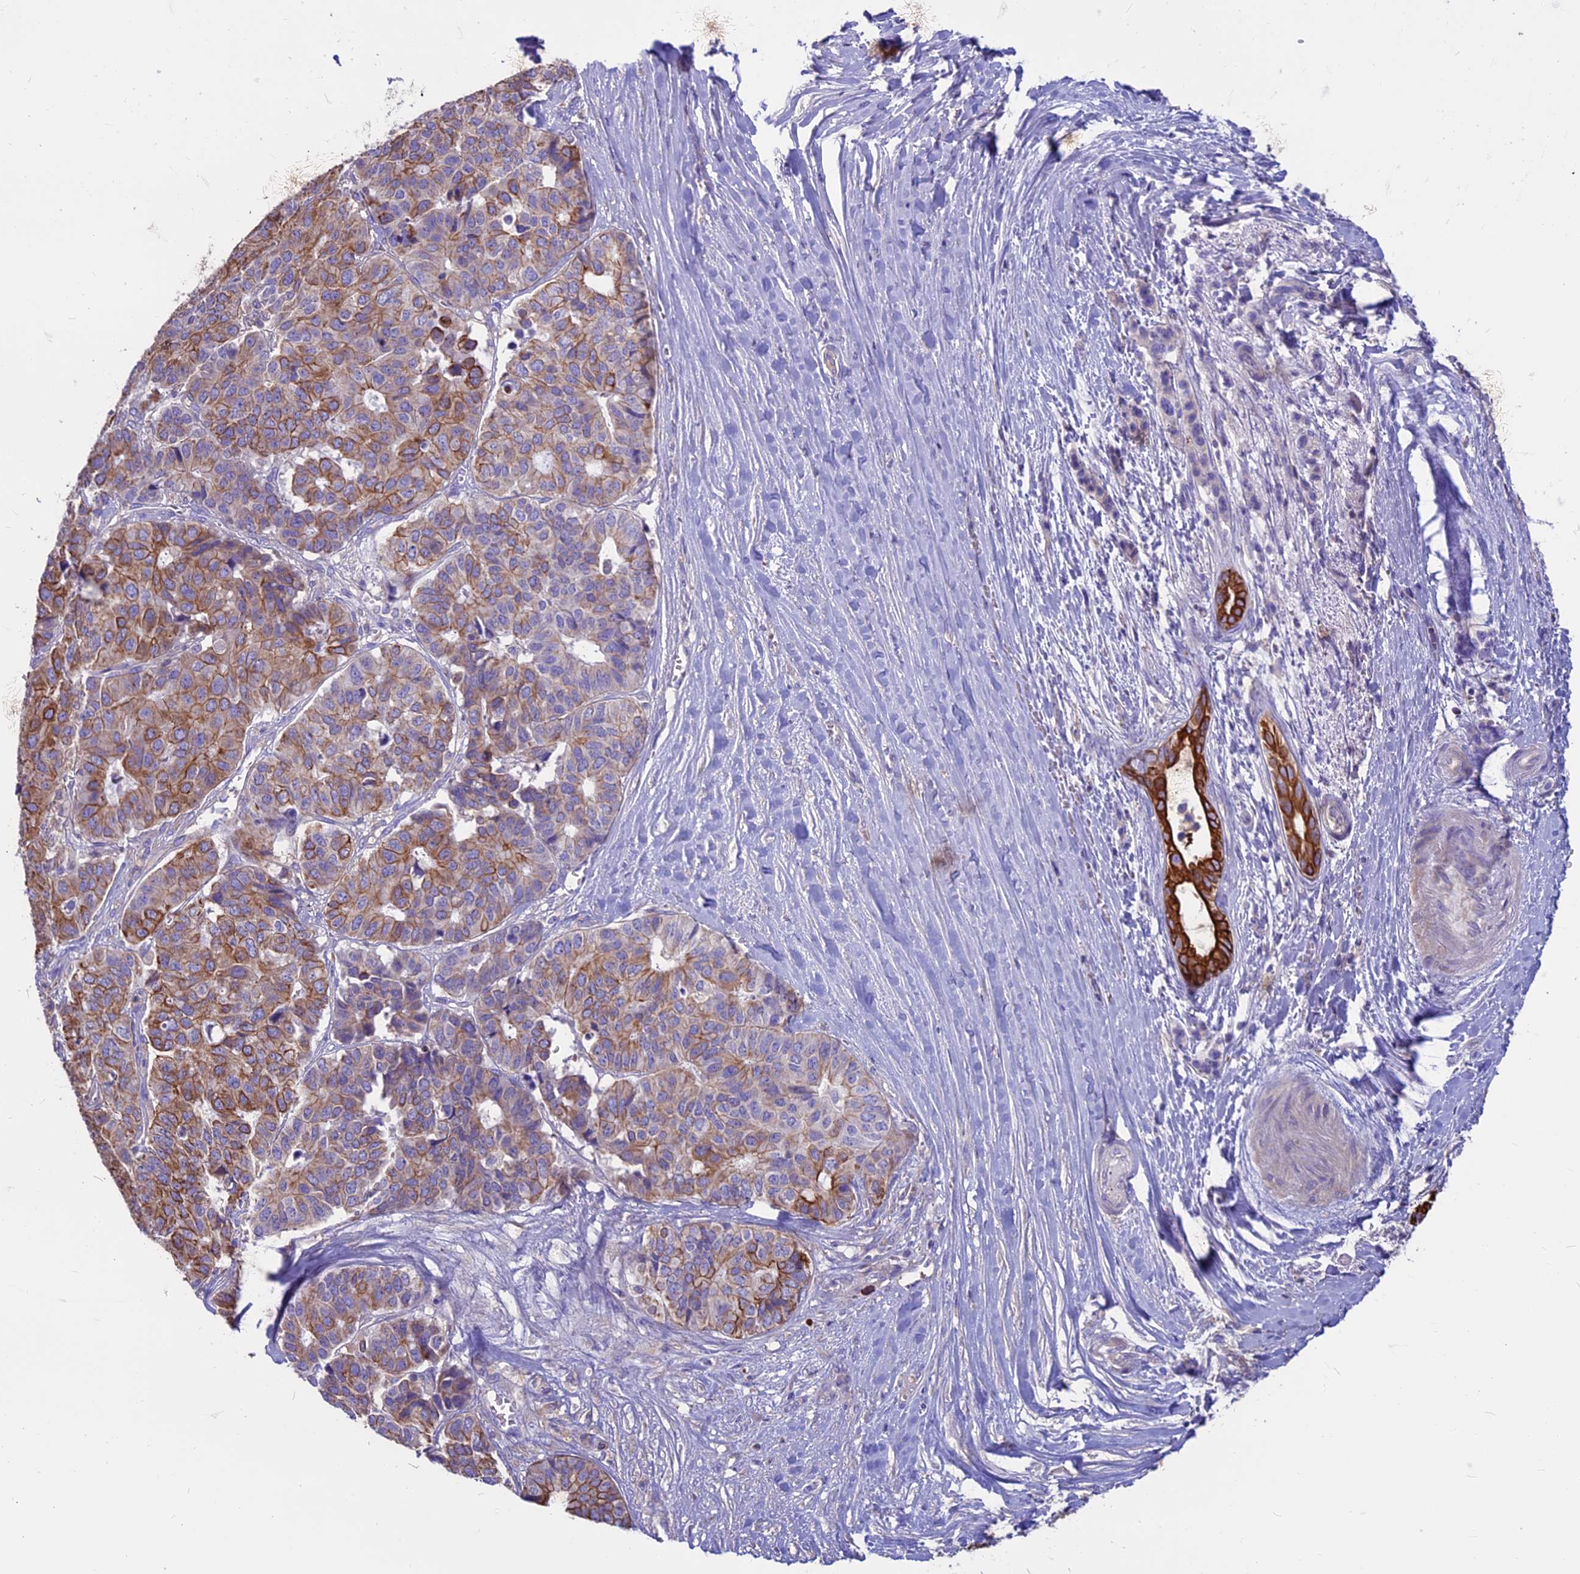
{"staining": {"intensity": "moderate", "quantity": ">75%", "location": "cytoplasmic/membranous"}, "tissue": "pancreatic cancer", "cell_type": "Tumor cells", "image_type": "cancer", "snomed": [{"axis": "morphology", "description": "Adenocarcinoma, NOS"}, {"axis": "topography", "description": "Pancreas"}], "caption": "Immunohistochemical staining of human pancreatic adenocarcinoma displays medium levels of moderate cytoplasmic/membranous protein staining in approximately >75% of tumor cells. The staining was performed using DAB, with brown indicating positive protein expression. Nuclei are stained blue with hematoxylin.", "gene": "CDAN1", "patient": {"sex": "male", "age": 50}}